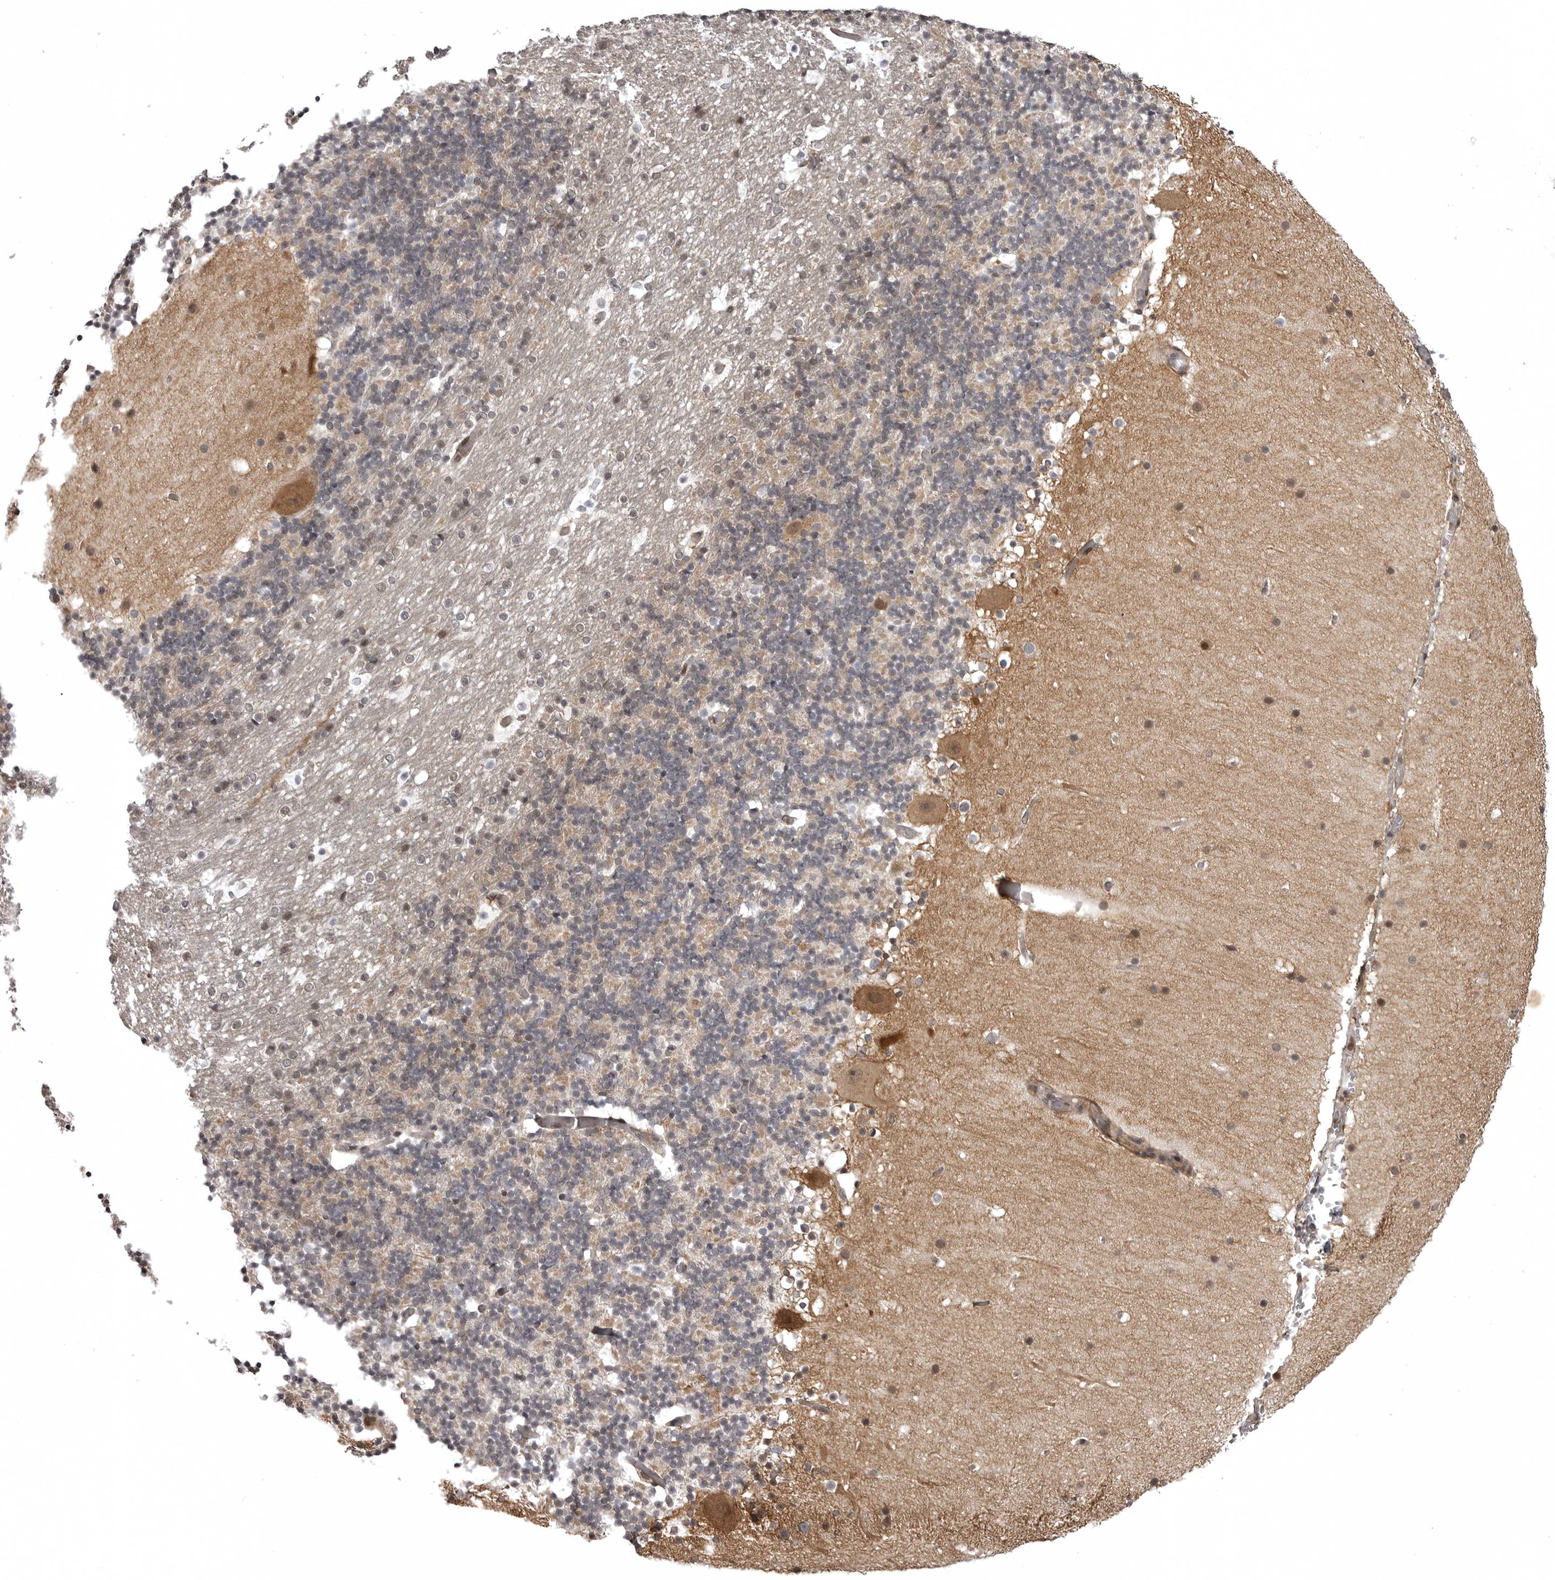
{"staining": {"intensity": "weak", "quantity": "25%-75%", "location": "cytoplasmic/membranous"}, "tissue": "cerebellum", "cell_type": "Cells in granular layer", "image_type": "normal", "snomed": [{"axis": "morphology", "description": "Normal tissue, NOS"}, {"axis": "topography", "description": "Cerebellum"}], "caption": "This image shows benign cerebellum stained with immunohistochemistry (IHC) to label a protein in brown. The cytoplasmic/membranous of cells in granular layer show weak positivity for the protein. Nuclei are counter-stained blue.", "gene": "SNX16", "patient": {"sex": "male", "age": 57}}